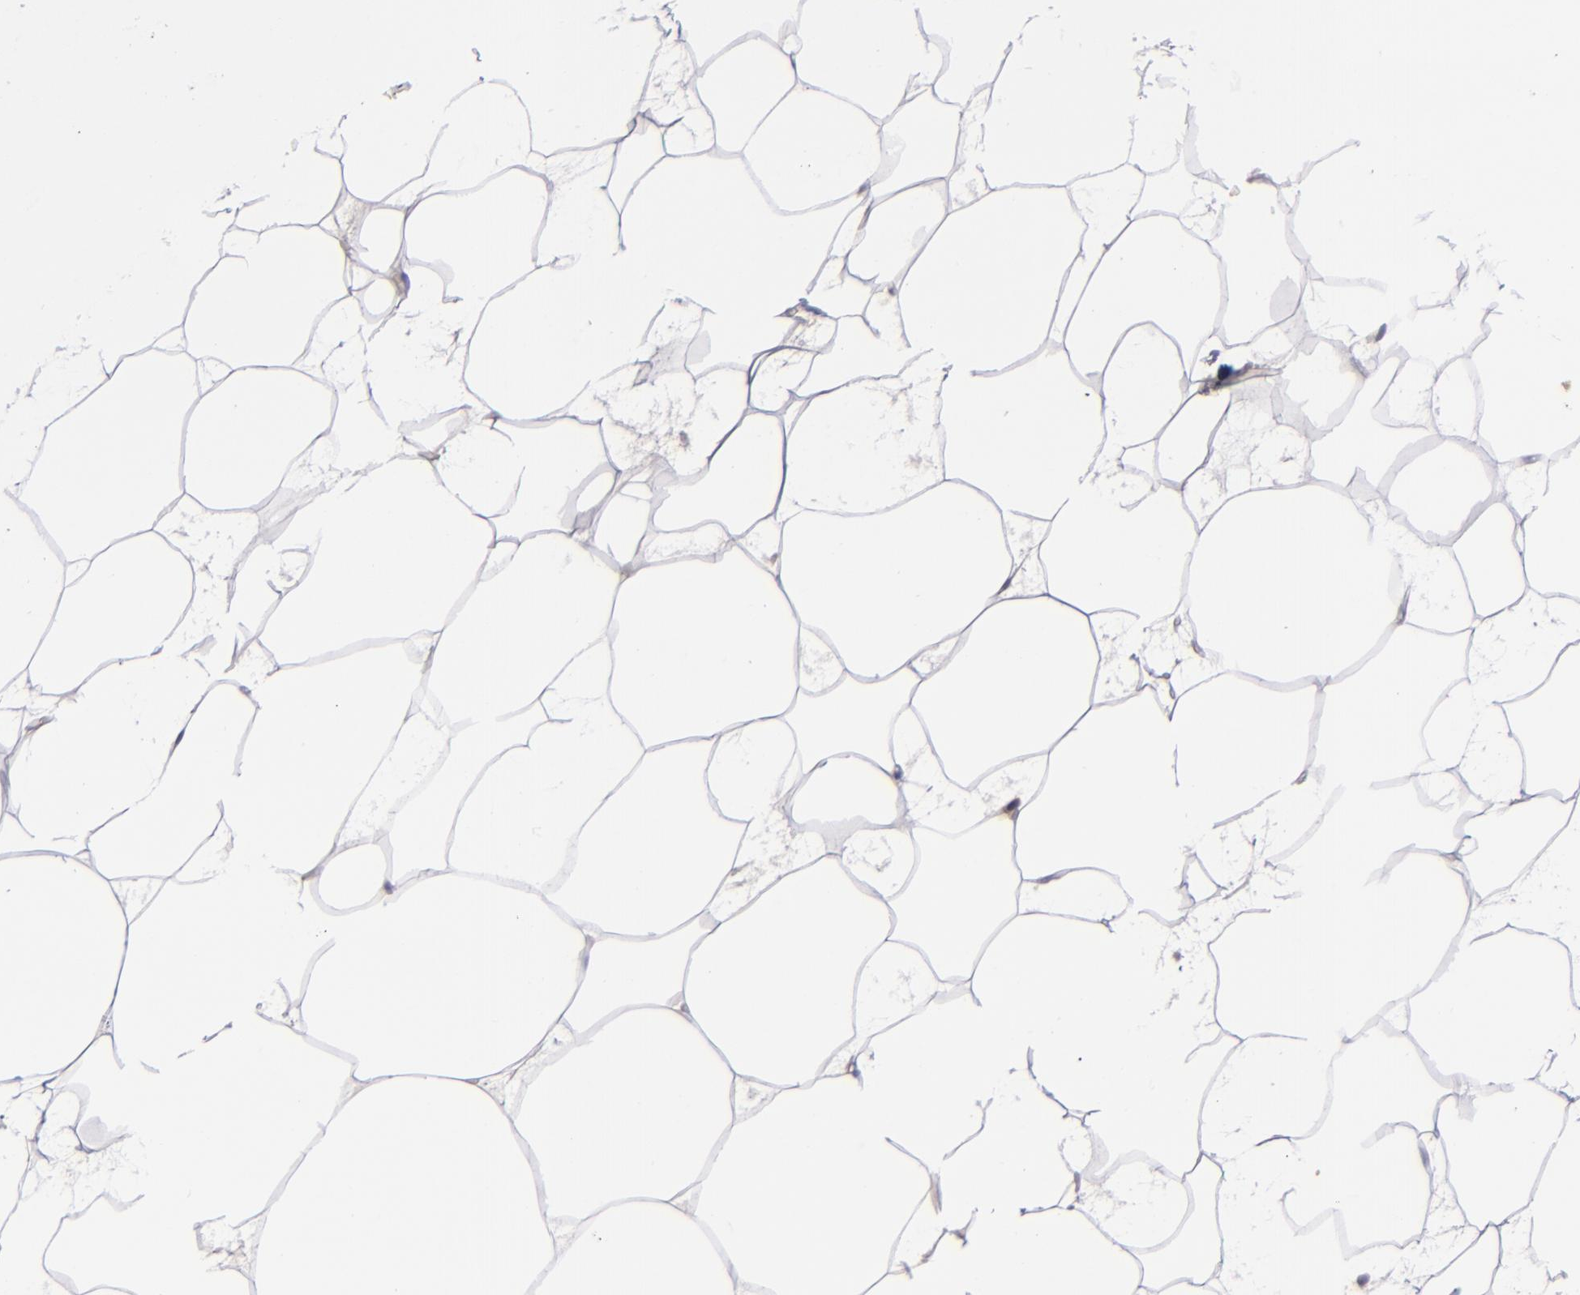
{"staining": {"intensity": "negative", "quantity": "none", "location": "none"}, "tissue": "adipose tissue", "cell_type": "Adipocytes", "image_type": "normal", "snomed": [{"axis": "morphology", "description": "Normal tissue, NOS"}, {"axis": "morphology", "description": "Duct carcinoma"}, {"axis": "topography", "description": "Breast"}, {"axis": "topography", "description": "Adipose tissue"}], "caption": "Image shows no protein expression in adipocytes of unremarkable adipose tissue. The staining is performed using DAB (3,3'-diaminobenzidine) brown chromogen with nuclei counter-stained in using hematoxylin.", "gene": "TSC2", "patient": {"sex": "female", "age": 37}}